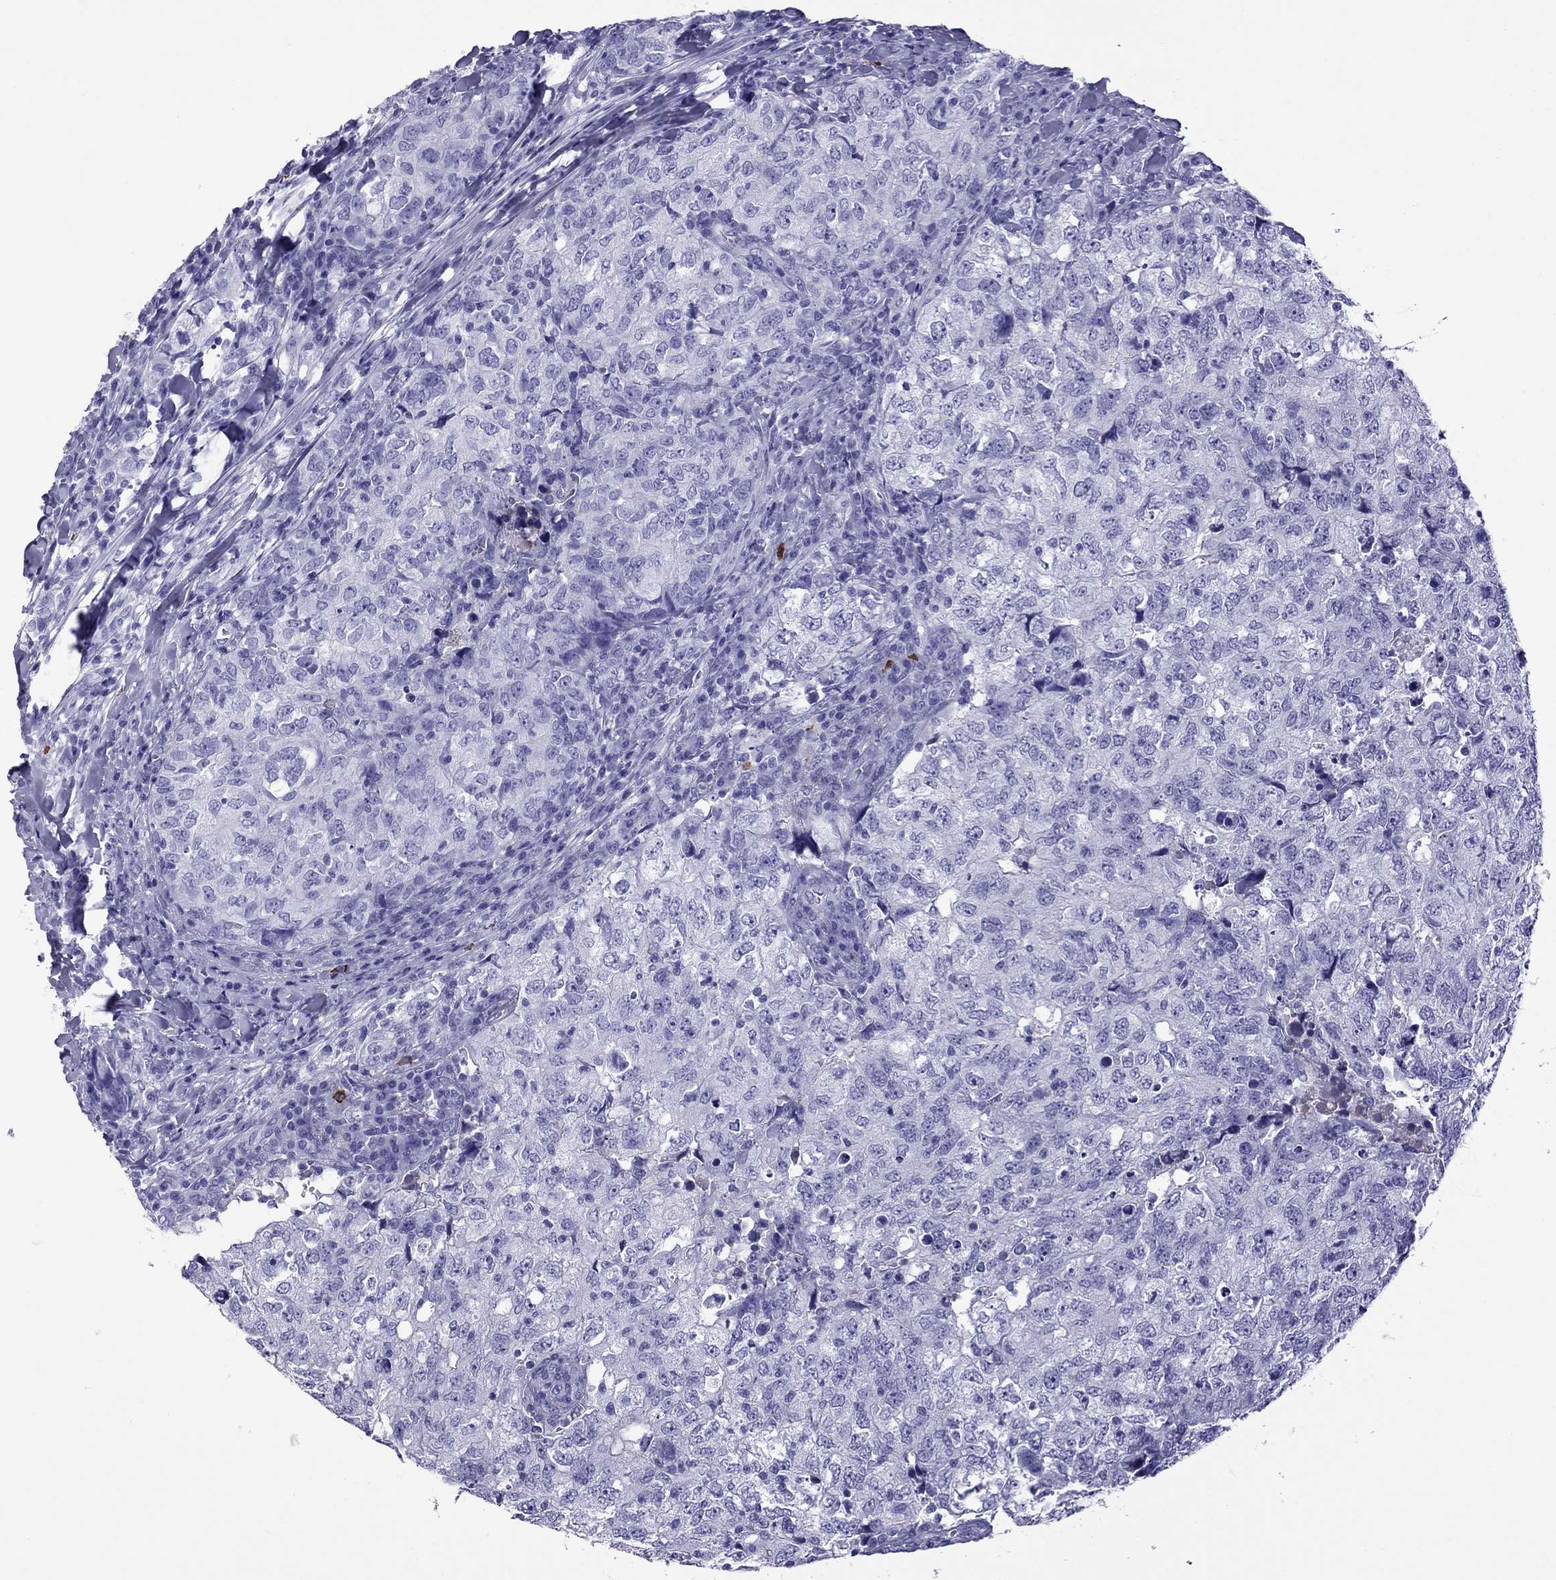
{"staining": {"intensity": "negative", "quantity": "none", "location": "none"}, "tissue": "breast cancer", "cell_type": "Tumor cells", "image_type": "cancer", "snomed": [{"axis": "morphology", "description": "Duct carcinoma"}, {"axis": "topography", "description": "Breast"}], "caption": "IHC of human breast infiltrating ductal carcinoma reveals no expression in tumor cells. (Immunohistochemistry, brightfield microscopy, high magnification).", "gene": "SCART1", "patient": {"sex": "female", "age": 30}}